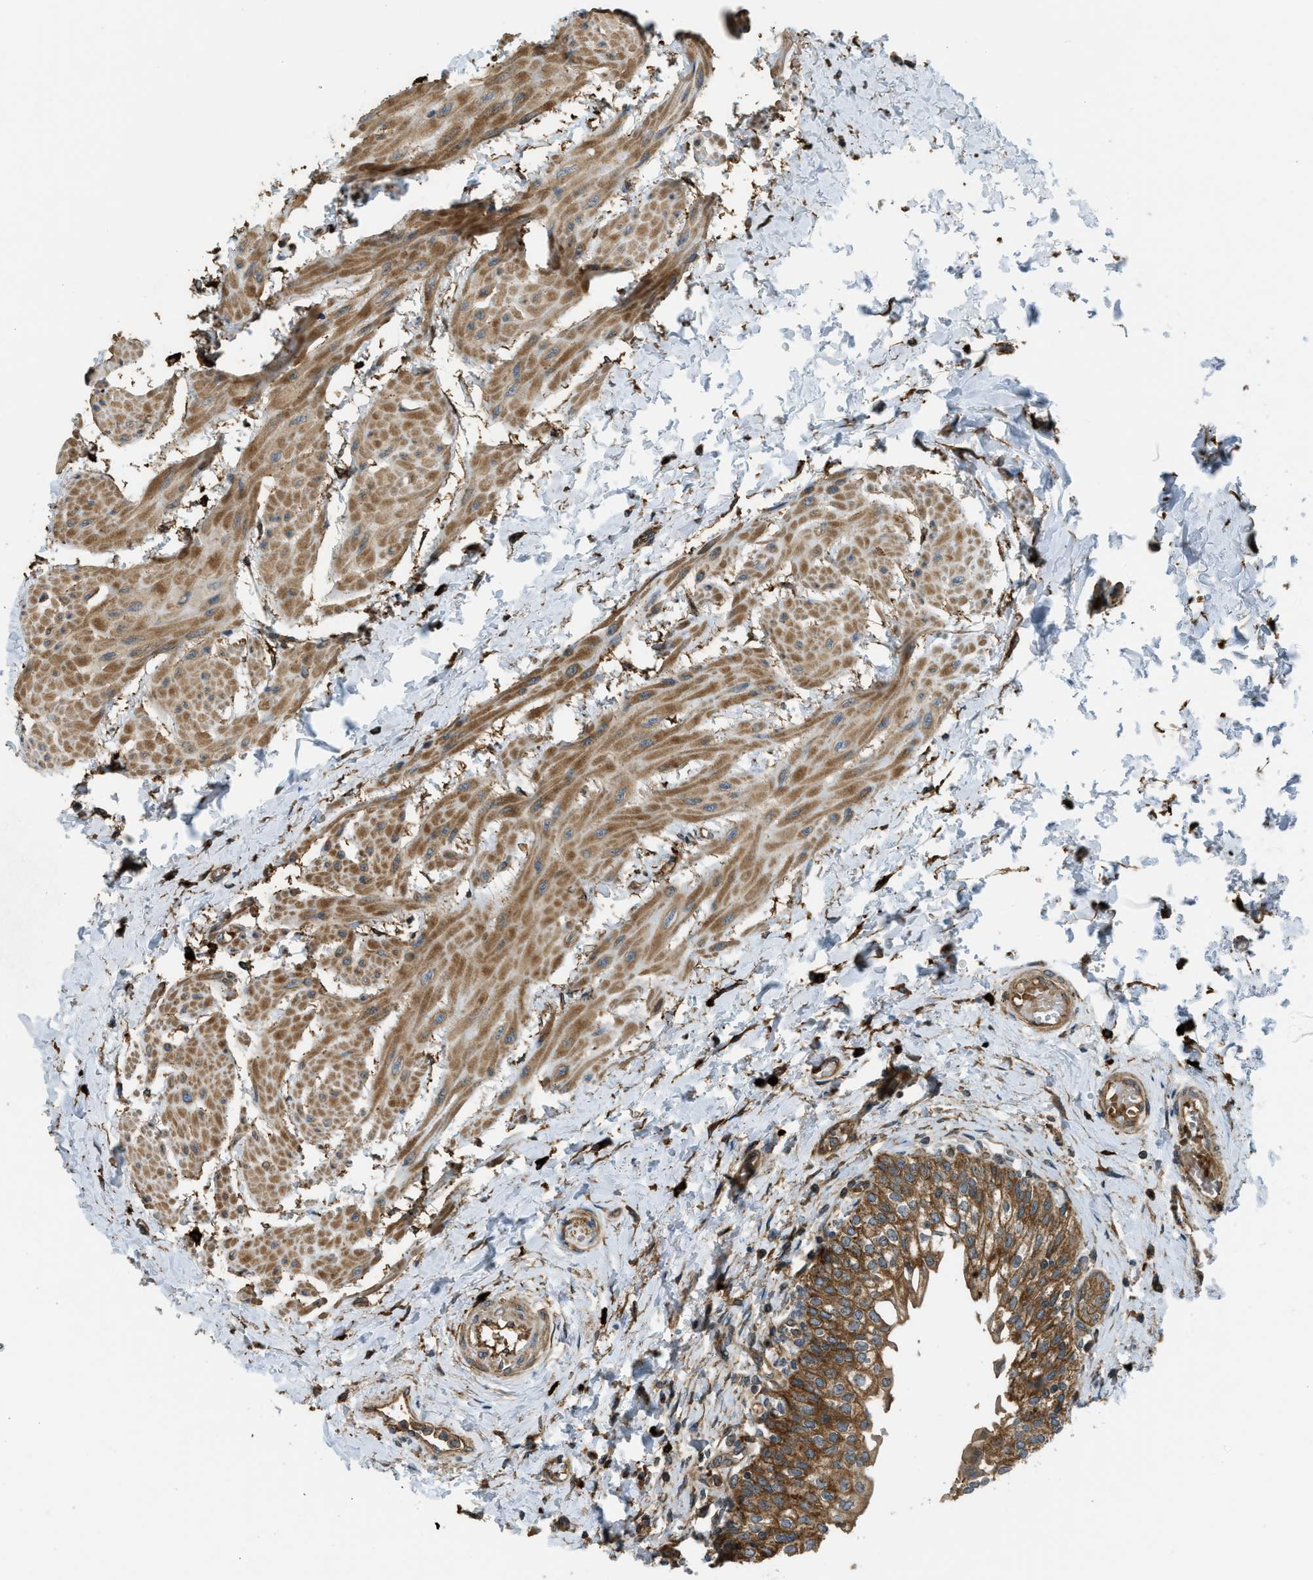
{"staining": {"intensity": "strong", "quantity": ">75%", "location": "cytoplasmic/membranous"}, "tissue": "urinary bladder", "cell_type": "Urothelial cells", "image_type": "normal", "snomed": [{"axis": "morphology", "description": "Normal tissue, NOS"}, {"axis": "topography", "description": "Urinary bladder"}], "caption": "Strong cytoplasmic/membranous positivity is seen in approximately >75% of urothelial cells in normal urinary bladder.", "gene": "BAG4", "patient": {"sex": "male", "age": 55}}